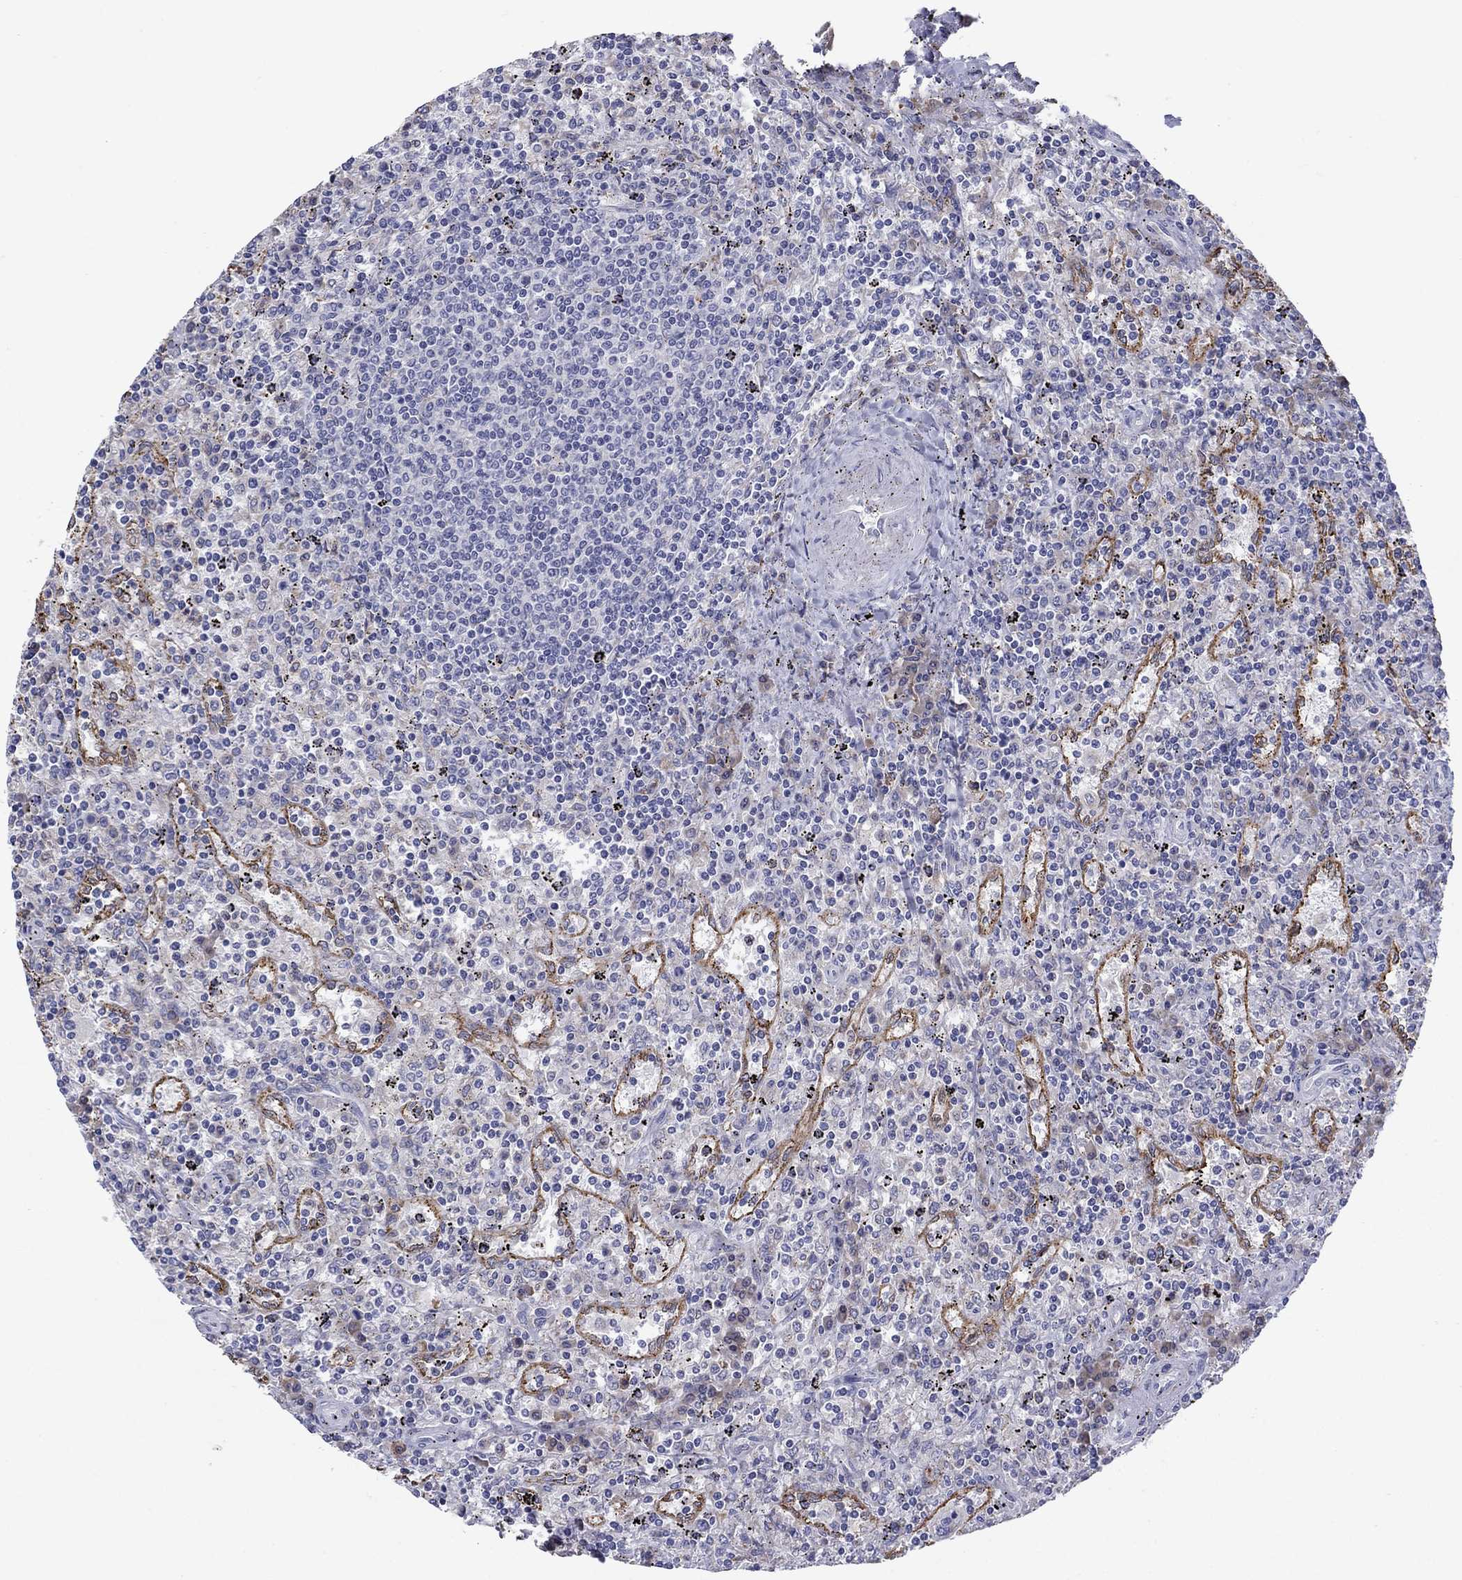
{"staining": {"intensity": "negative", "quantity": "none", "location": "none"}, "tissue": "lymphoma", "cell_type": "Tumor cells", "image_type": "cancer", "snomed": [{"axis": "morphology", "description": "Malignant lymphoma, non-Hodgkin's type, Low grade"}, {"axis": "topography", "description": "Spleen"}], "caption": "Immunohistochemistry photomicrograph of human lymphoma stained for a protein (brown), which reveals no positivity in tumor cells. Nuclei are stained in blue.", "gene": "TMPRSS11A", "patient": {"sex": "male", "age": 62}}